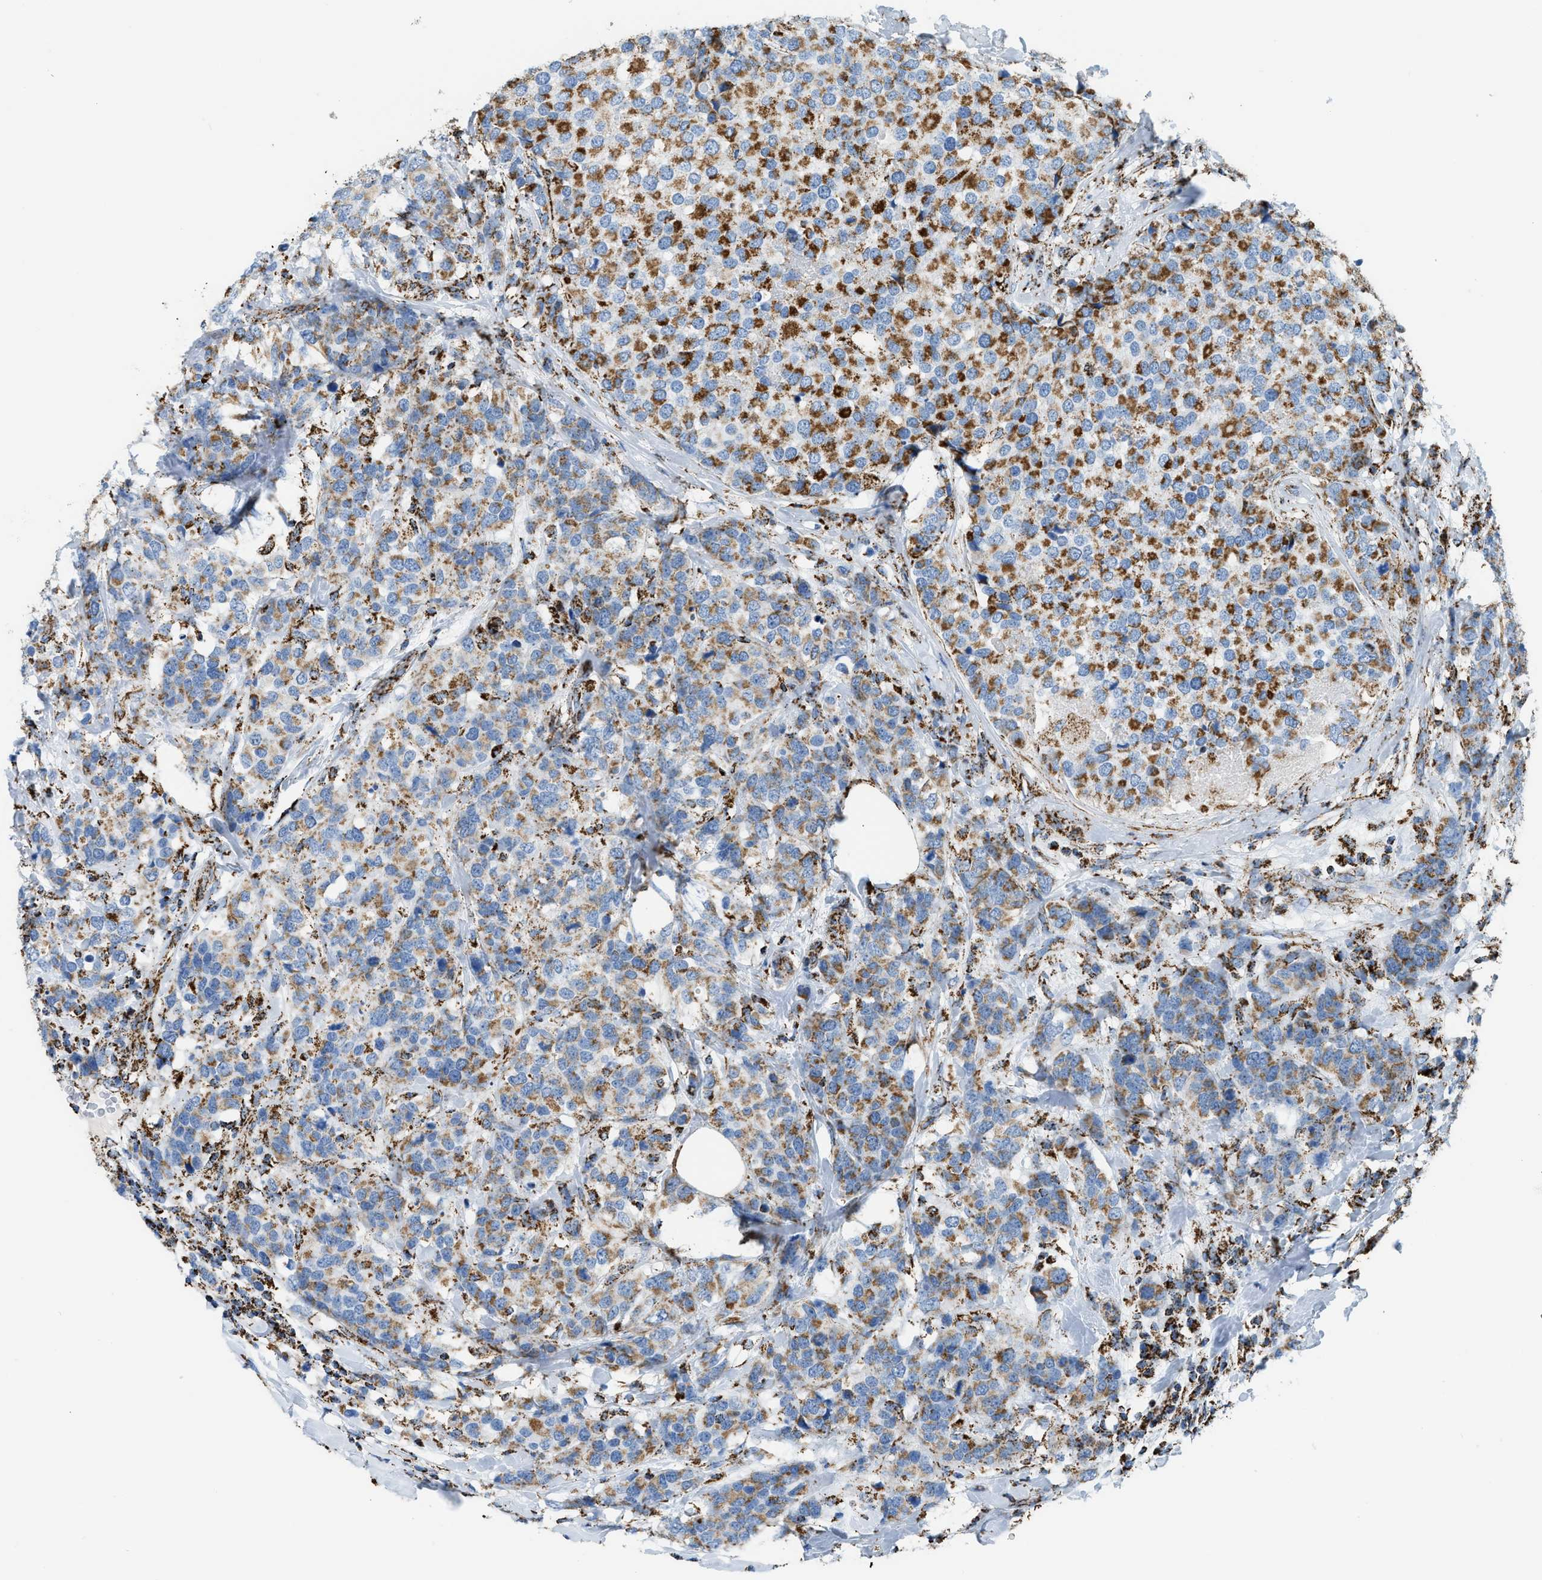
{"staining": {"intensity": "moderate", "quantity": ">75%", "location": "cytoplasmic/membranous"}, "tissue": "breast cancer", "cell_type": "Tumor cells", "image_type": "cancer", "snomed": [{"axis": "morphology", "description": "Lobular carcinoma"}, {"axis": "topography", "description": "Breast"}], "caption": "This is a photomicrograph of immunohistochemistry (IHC) staining of lobular carcinoma (breast), which shows moderate positivity in the cytoplasmic/membranous of tumor cells.", "gene": "ETFB", "patient": {"sex": "female", "age": 59}}